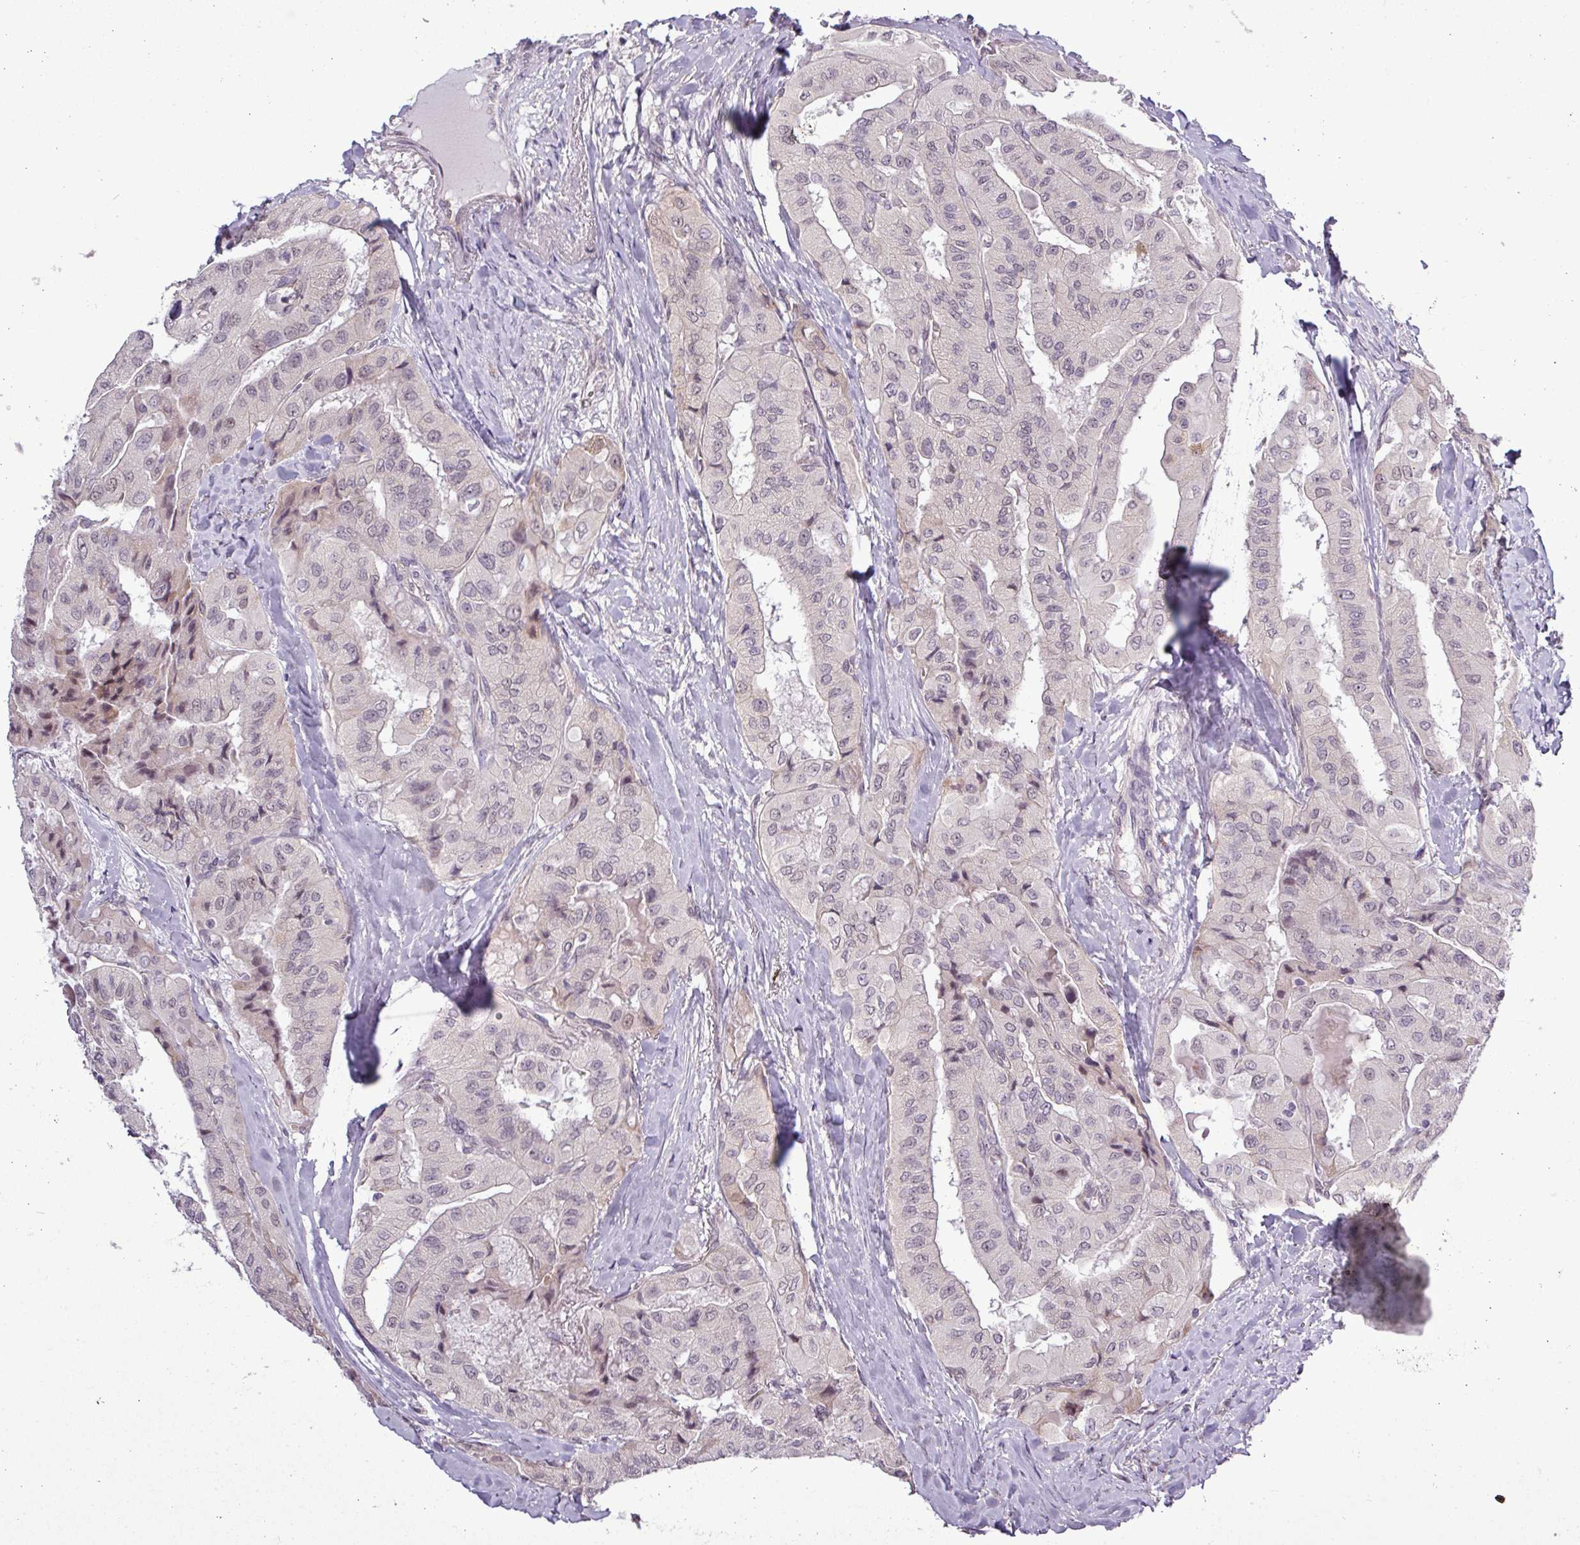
{"staining": {"intensity": "negative", "quantity": "none", "location": "none"}, "tissue": "thyroid cancer", "cell_type": "Tumor cells", "image_type": "cancer", "snomed": [{"axis": "morphology", "description": "Normal tissue, NOS"}, {"axis": "morphology", "description": "Papillary adenocarcinoma, NOS"}, {"axis": "topography", "description": "Thyroid gland"}], "caption": "IHC of human thyroid cancer exhibits no staining in tumor cells.", "gene": "GPT2", "patient": {"sex": "female", "age": 59}}